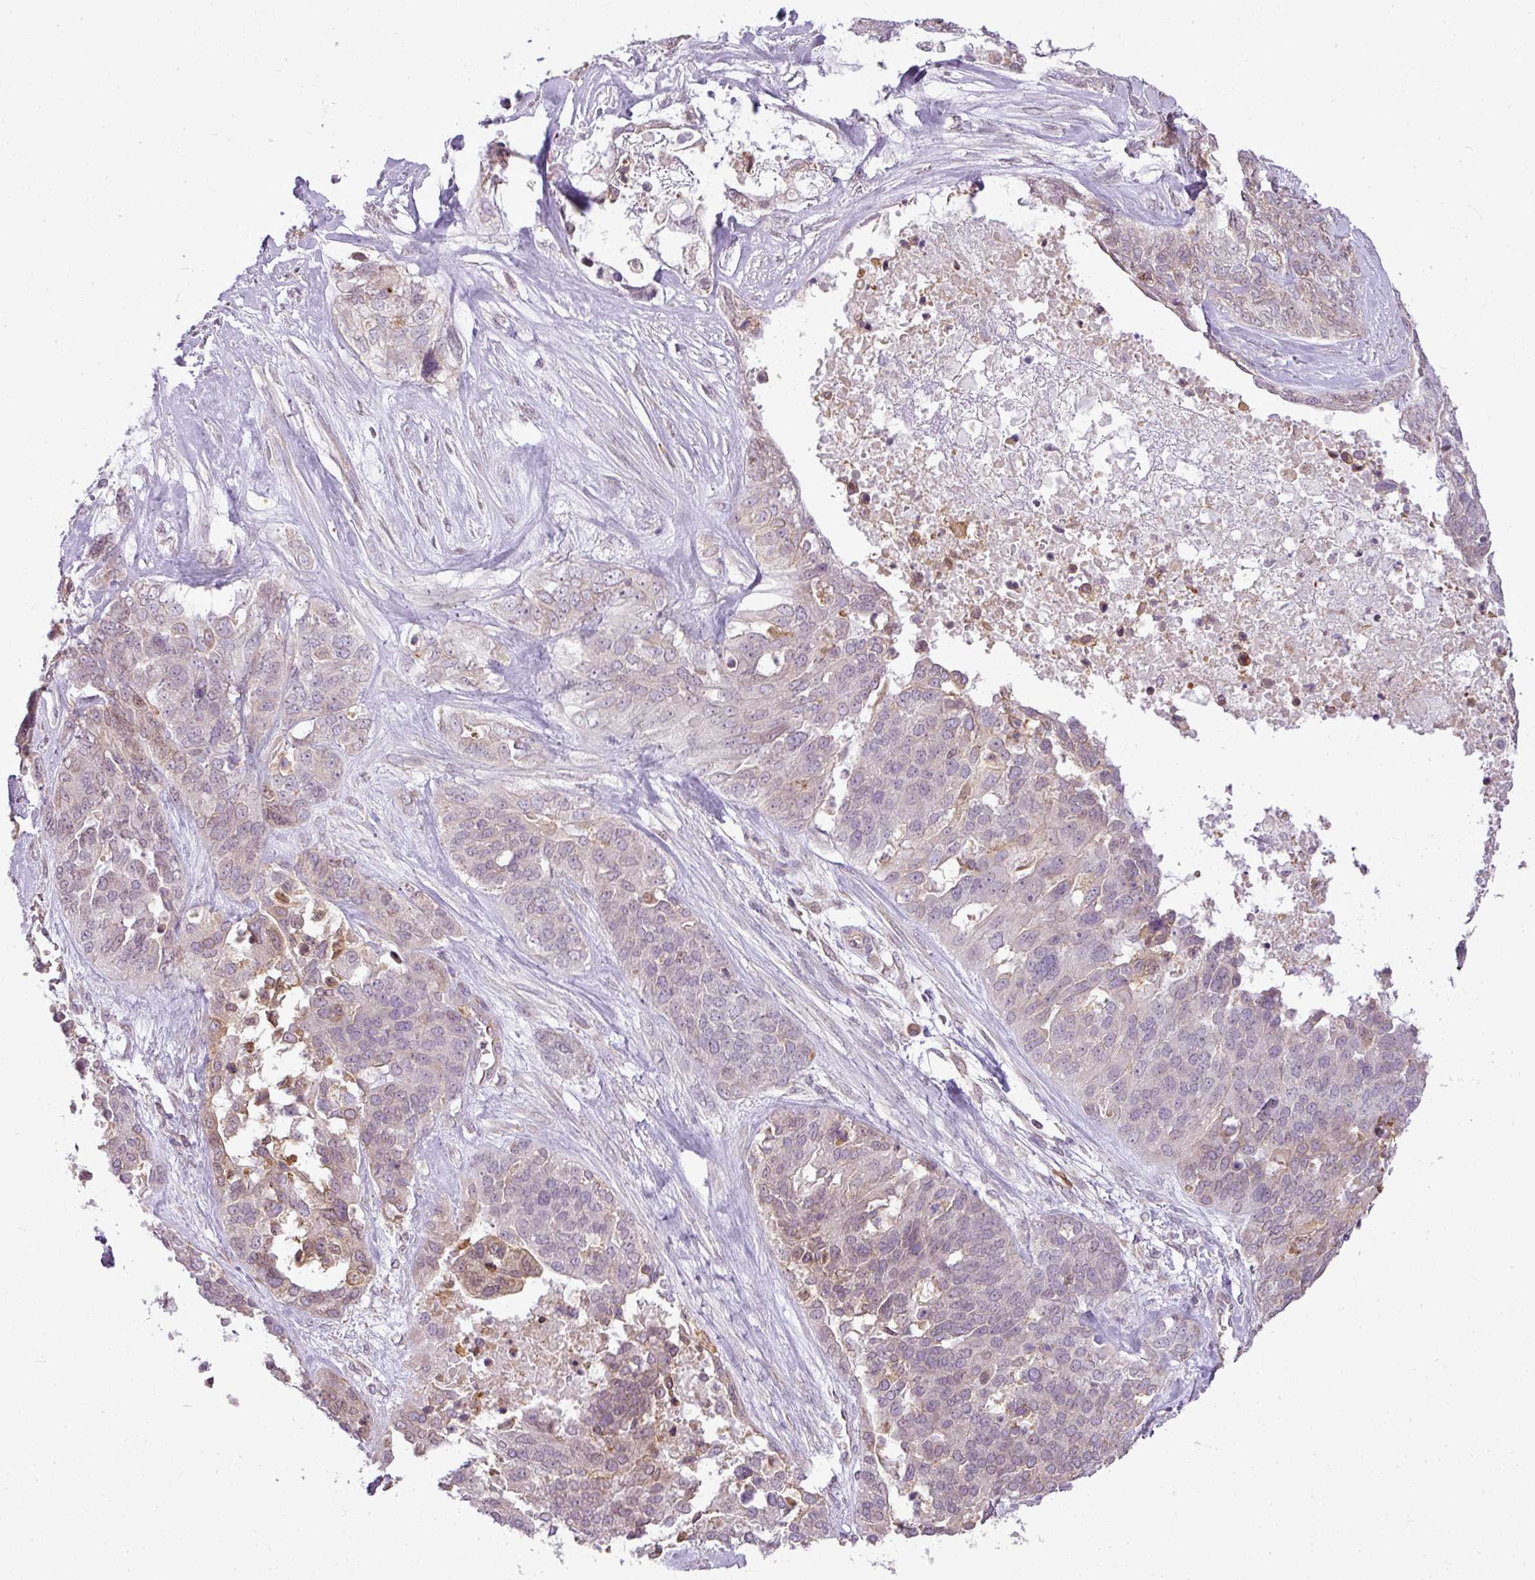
{"staining": {"intensity": "weak", "quantity": "<25%", "location": "cytoplasmic/membranous,nuclear"}, "tissue": "ovarian cancer", "cell_type": "Tumor cells", "image_type": "cancer", "snomed": [{"axis": "morphology", "description": "Cystadenocarcinoma, serous, NOS"}, {"axis": "topography", "description": "Ovary"}], "caption": "High power microscopy micrograph of an immunohistochemistry (IHC) image of ovarian cancer (serous cystadenocarcinoma), revealing no significant expression in tumor cells. (DAB (3,3'-diaminobenzidine) IHC visualized using brightfield microscopy, high magnification).", "gene": "COX18", "patient": {"sex": "female", "age": 44}}